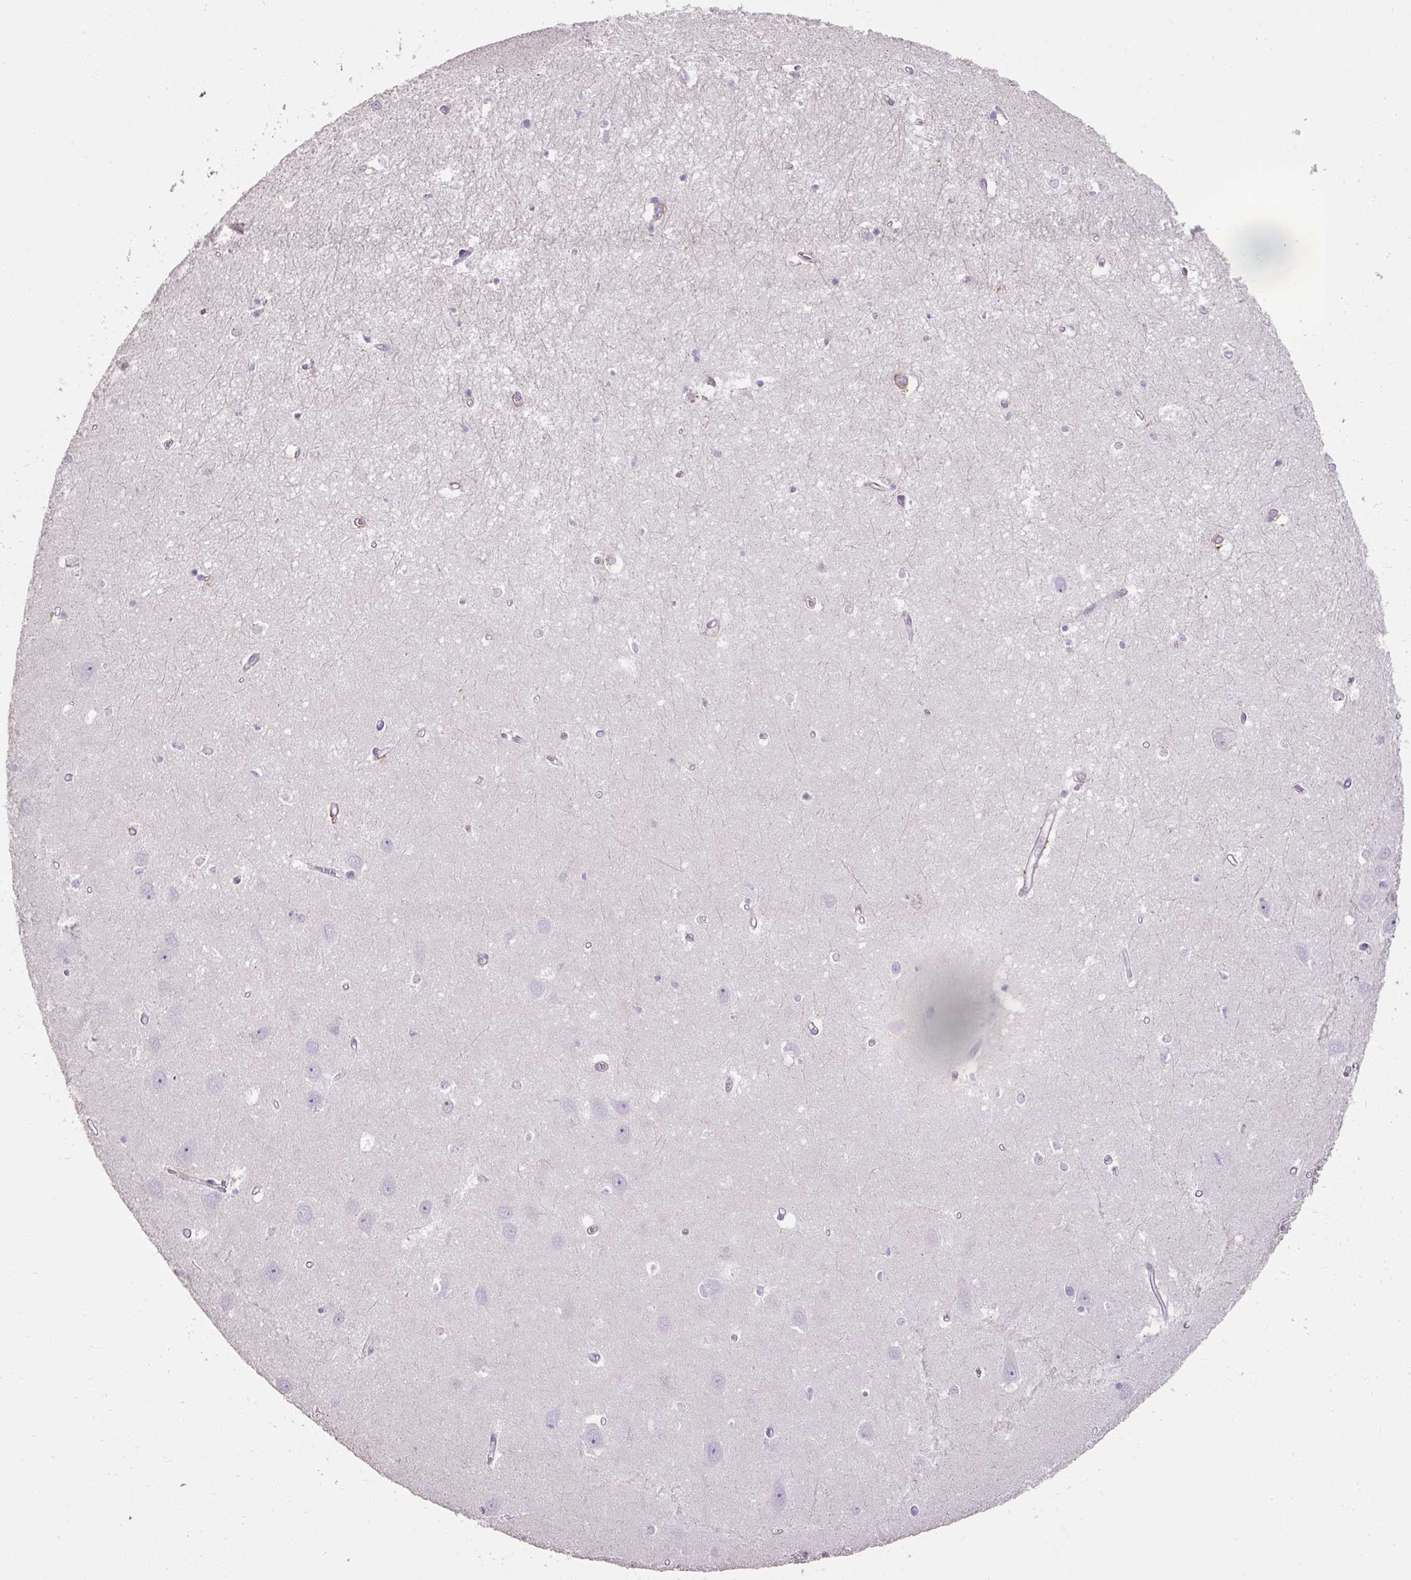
{"staining": {"intensity": "negative", "quantity": "none", "location": "none"}, "tissue": "hippocampus", "cell_type": "Glial cells", "image_type": "normal", "snomed": [{"axis": "morphology", "description": "Normal tissue, NOS"}, {"axis": "topography", "description": "Hippocampus"}], "caption": "Photomicrograph shows no significant protein expression in glial cells of normal hippocampus. (Immunohistochemistry (ihc), brightfield microscopy, high magnification).", "gene": "C2CD4C", "patient": {"sex": "female", "age": 64}}